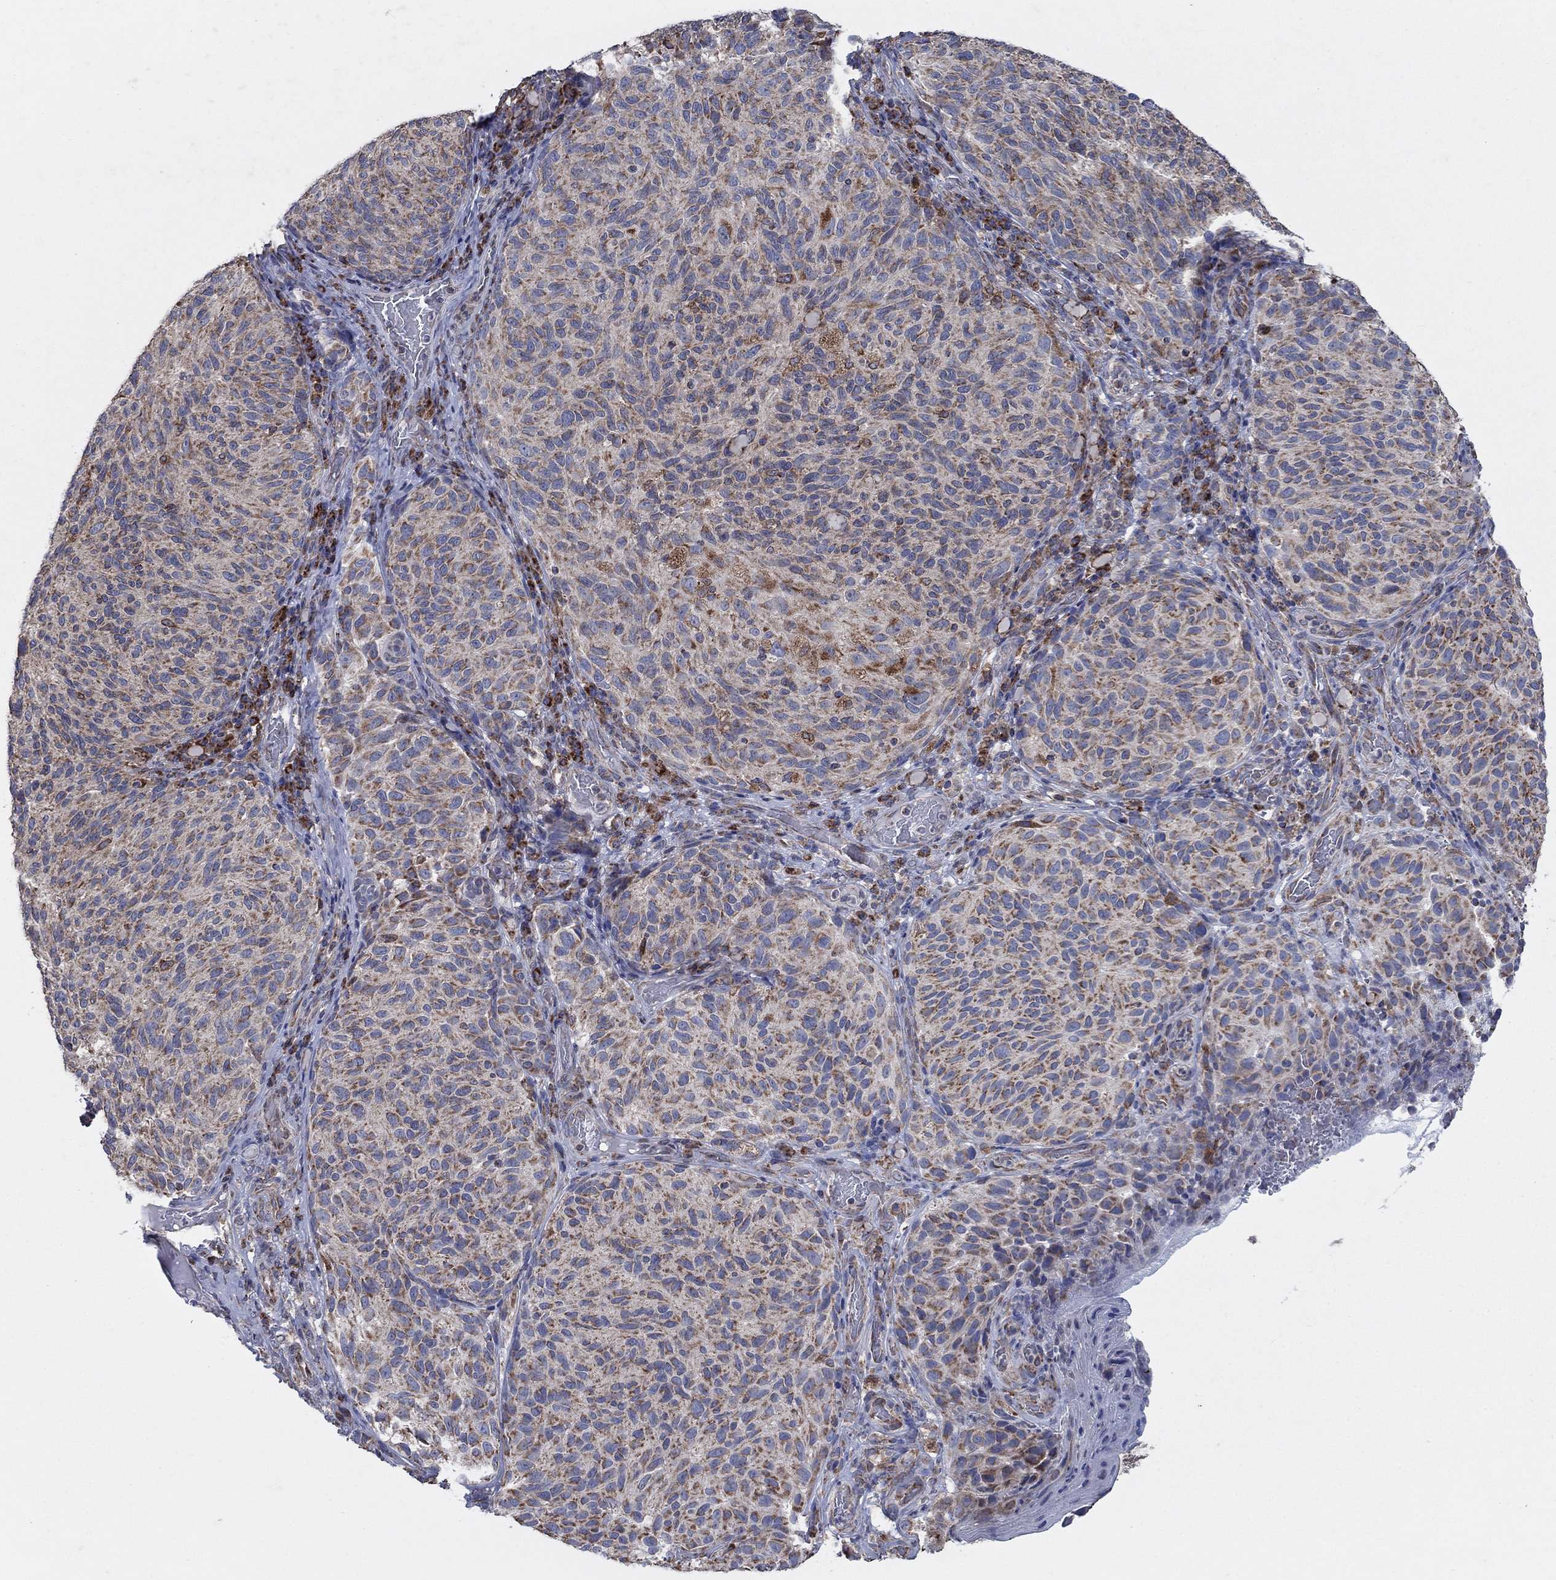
{"staining": {"intensity": "strong", "quantity": "25%-75%", "location": "cytoplasmic/membranous"}, "tissue": "melanoma", "cell_type": "Tumor cells", "image_type": "cancer", "snomed": [{"axis": "morphology", "description": "Malignant melanoma, NOS"}, {"axis": "topography", "description": "Skin"}], "caption": "IHC (DAB (3,3'-diaminobenzidine)) staining of malignant melanoma shows strong cytoplasmic/membranous protein expression in about 25%-75% of tumor cells. Nuclei are stained in blue.", "gene": "NCEH1", "patient": {"sex": "female", "age": 73}}